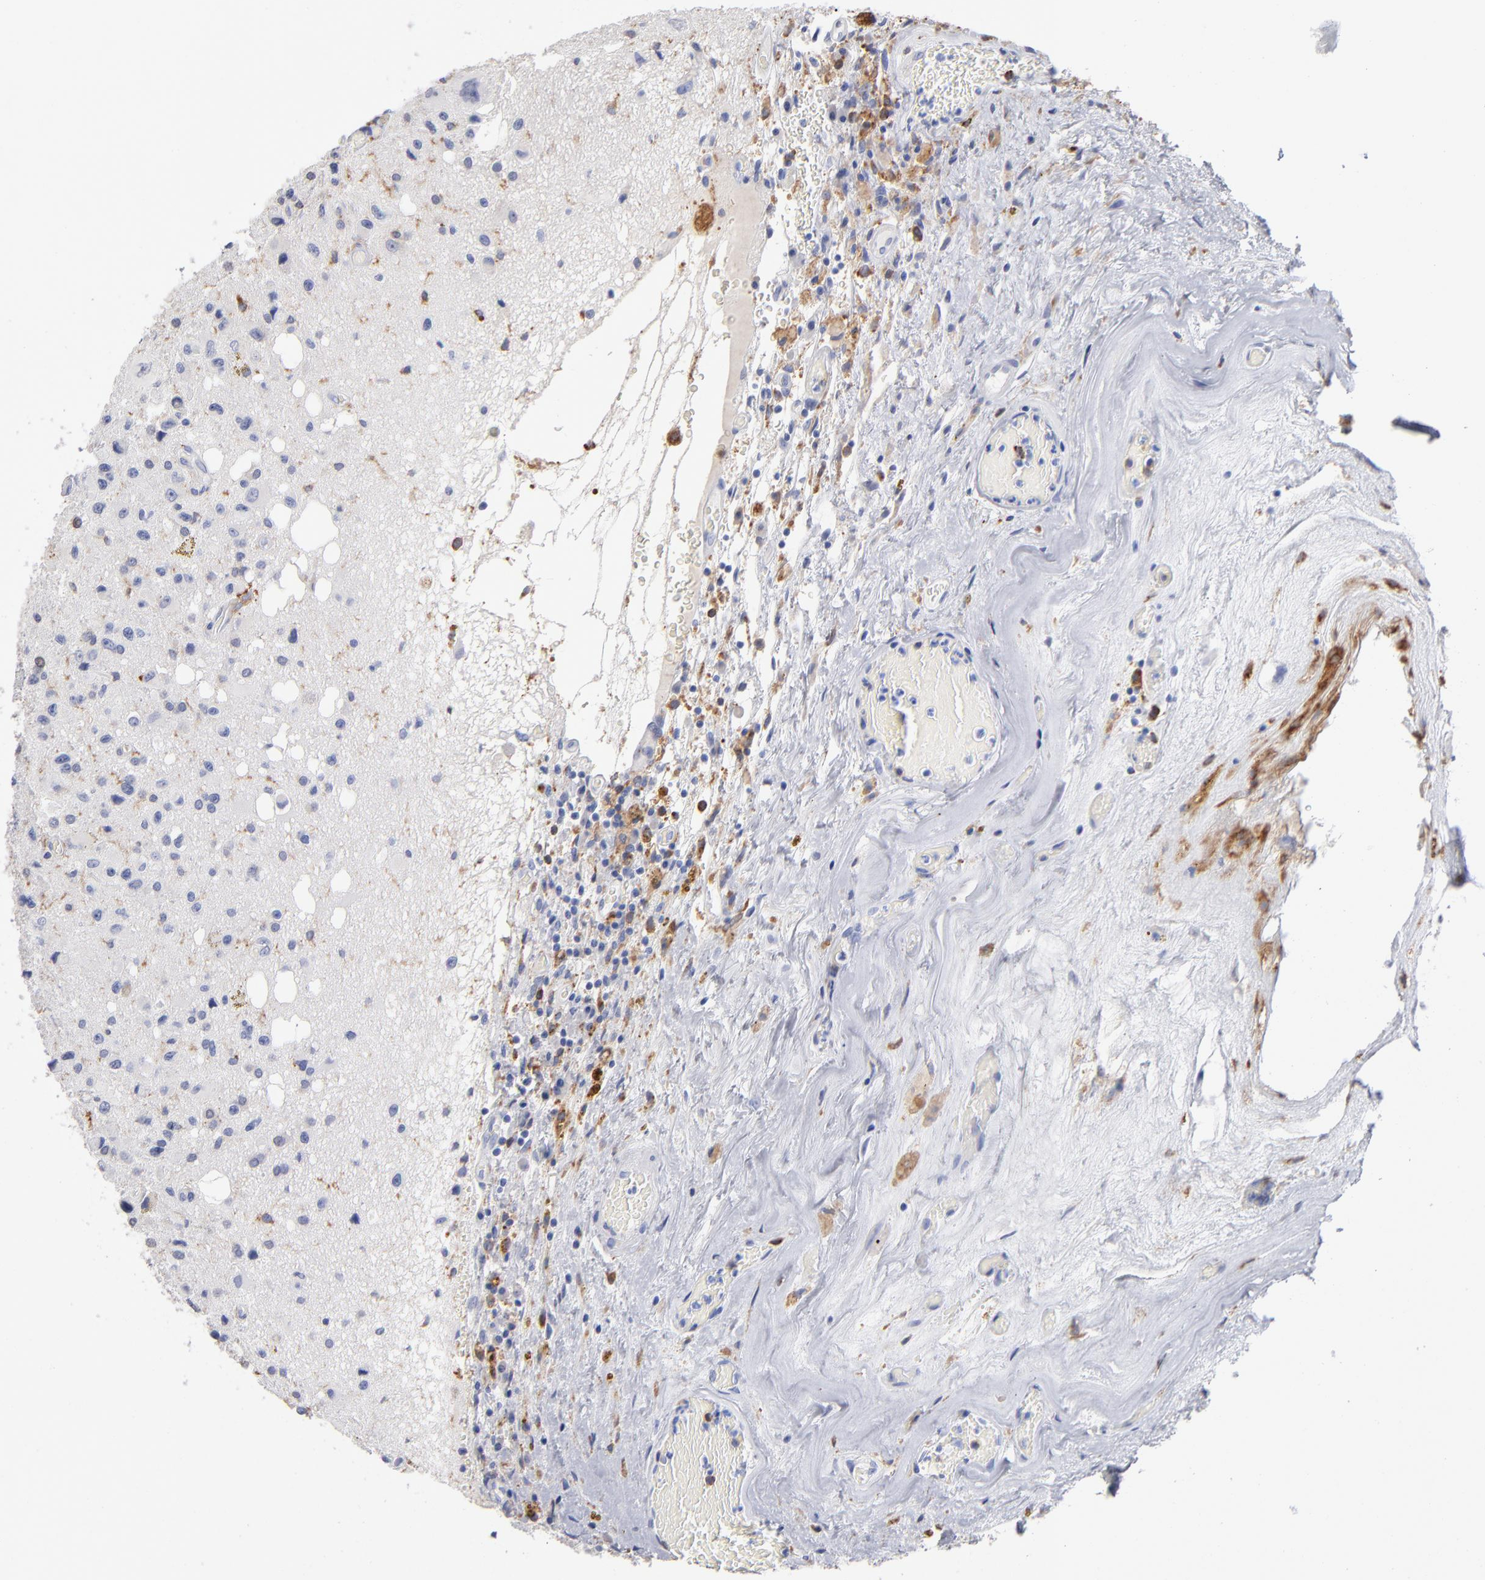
{"staining": {"intensity": "negative", "quantity": "none", "location": "none"}, "tissue": "glioma", "cell_type": "Tumor cells", "image_type": "cancer", "snomed": [{"axis": "morphology", "description": "Glioma, malignant, Low grade"}, {"axis": "topography", "description": "Brain"}], "caption": "This is an IHC micrograph of low-grade glioma (malignant). There is no staining in tumor cells.", "gene": "CD180", "patient": {"sex": "male", "age": 58}}